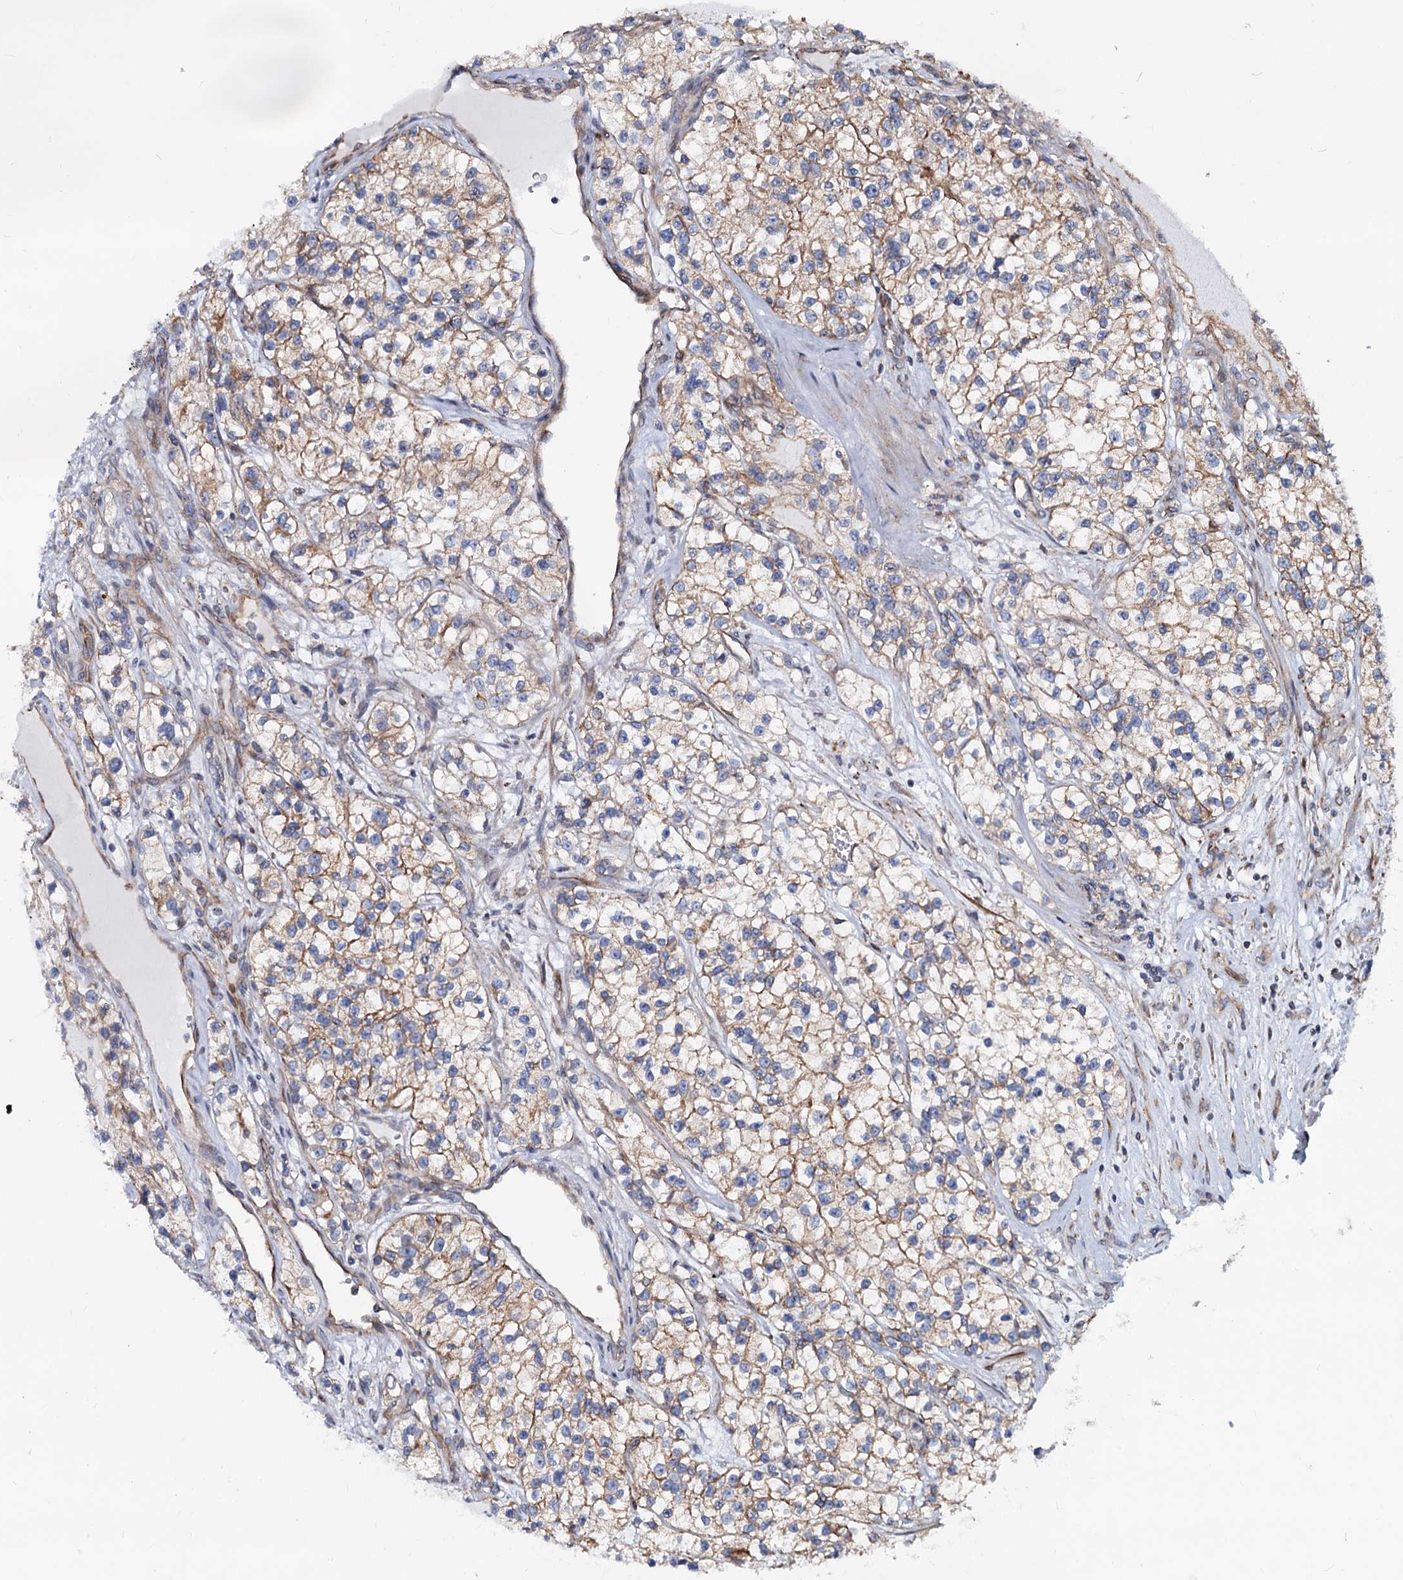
{"staining": {"intensity": "weak", "quantity": ">75%", "location": "cytoplasmic/membranous"}, "tissue": "renal cancer", "cell_type": "Tumor cells", "image_type": "cancer", "snomed": [{"axis": "morphology", "description": "Adenocarcinoma, NOS"}, {"axis": "topography", "description": "Kidney"}], "caption": "An immunohistochemistry image of tumor tissue is shown. Protein staining in brown highlights weak cytoplasmic/membranous positivity in renal cancer (adenocarcinoma) within tumor cells.", "gene": "PSEN1", "patient": {"sex": "female", "age": 57}}